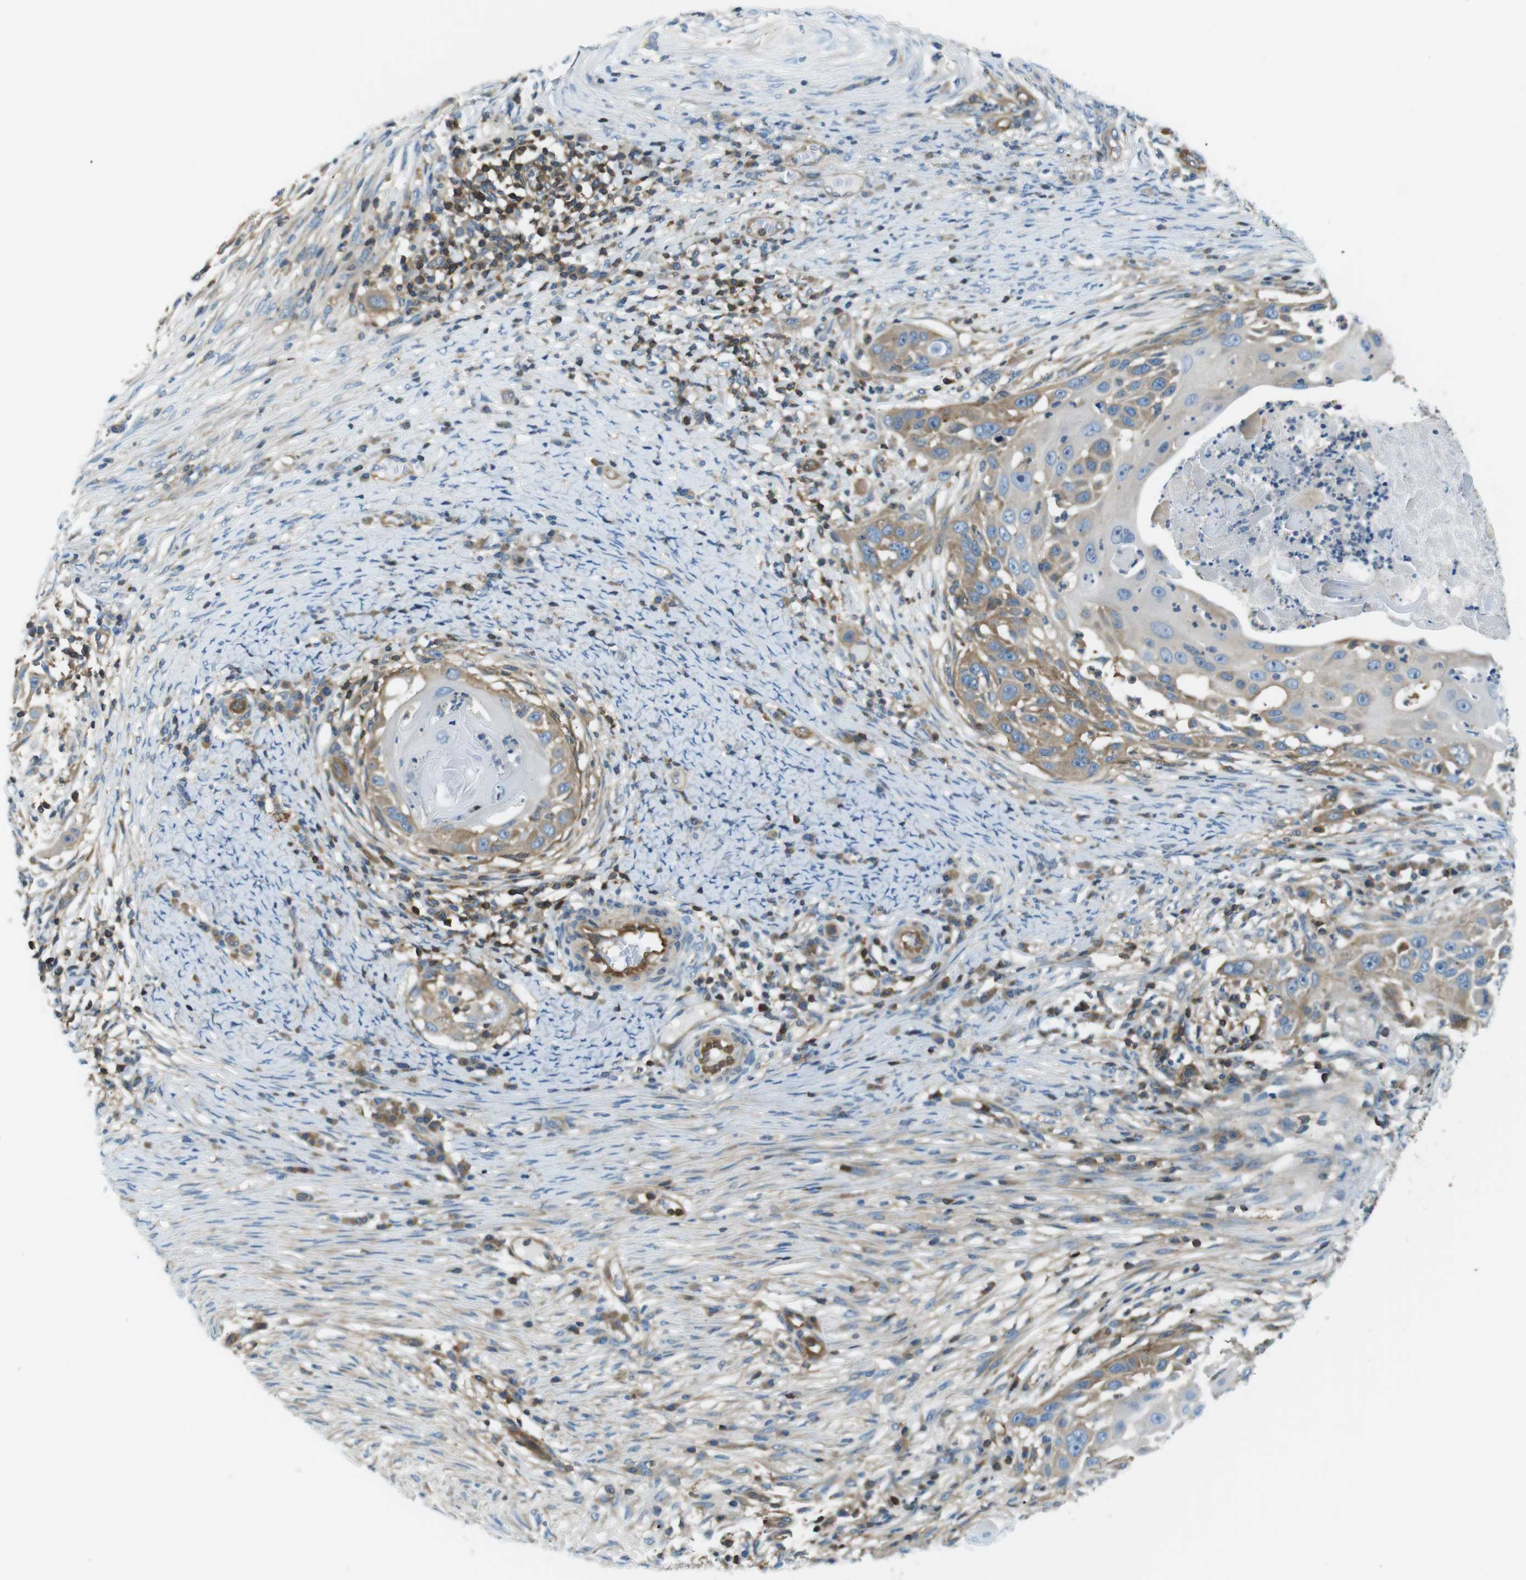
{"staining": {"intensity": "moderate", "quantity": "<25%", "location": "cytoplasmic/membranous"}, "tissue": "skin cancer", "cell_type": "Tumor cells", "image_type": "cancer", "snomed": [{"axis": "morphology", "description": "Squamous cell carcinoma, NOS"}, {"axis": "topography", "description": "Skin"}], "caption": "A brown stain labels moderate cytoplasmic/membranous staining of a protein in human skin cancer (squamous cell carcinoma) tumor cells. (DAB IHC, brown staining for protein, blue staining for nuclei).", "gene": "TES", "patient": {"sex": "female", "age": 44}}